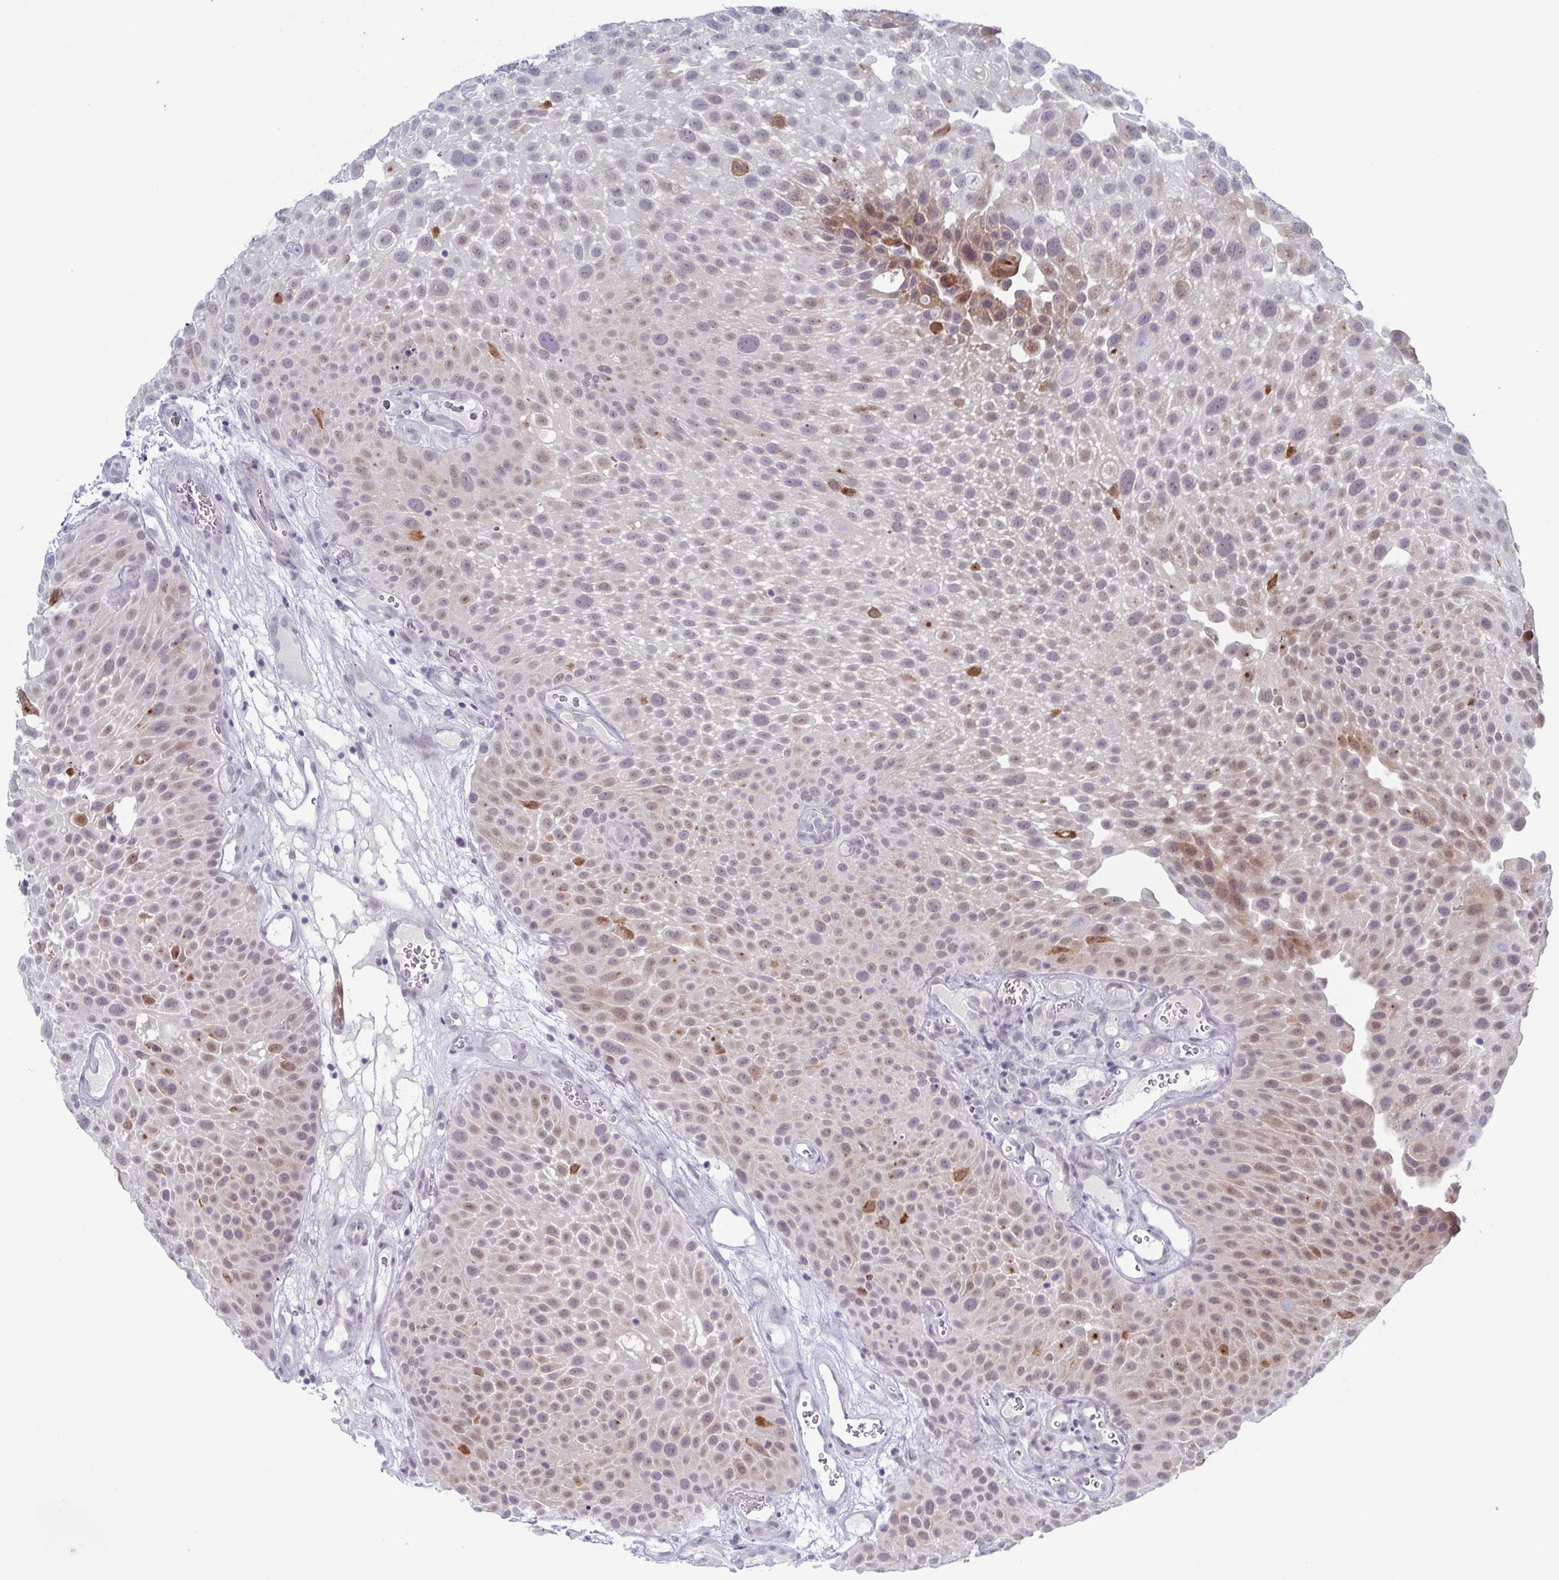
{"staining": {"intensity": "weak", "quantity": "25%-75%", "location": "cytoplasmic/membranous"}, "tissue": "urothelial cancer", "cell_type": "Tumor cells", "image_type": "cancer", "snomed": [{"axis": "morphology", "description": "Urothelial carcinoma, Low grade"}, {"axis": "topography", "description": "Urinary bladder"}], "caption": "A brown stain highlights weak cytoplasmic/membranous staining of a protein in urothelial cancer tumor cells.", "gene": "ZFP64", "patient": {"sex": "male", "age": 72}}